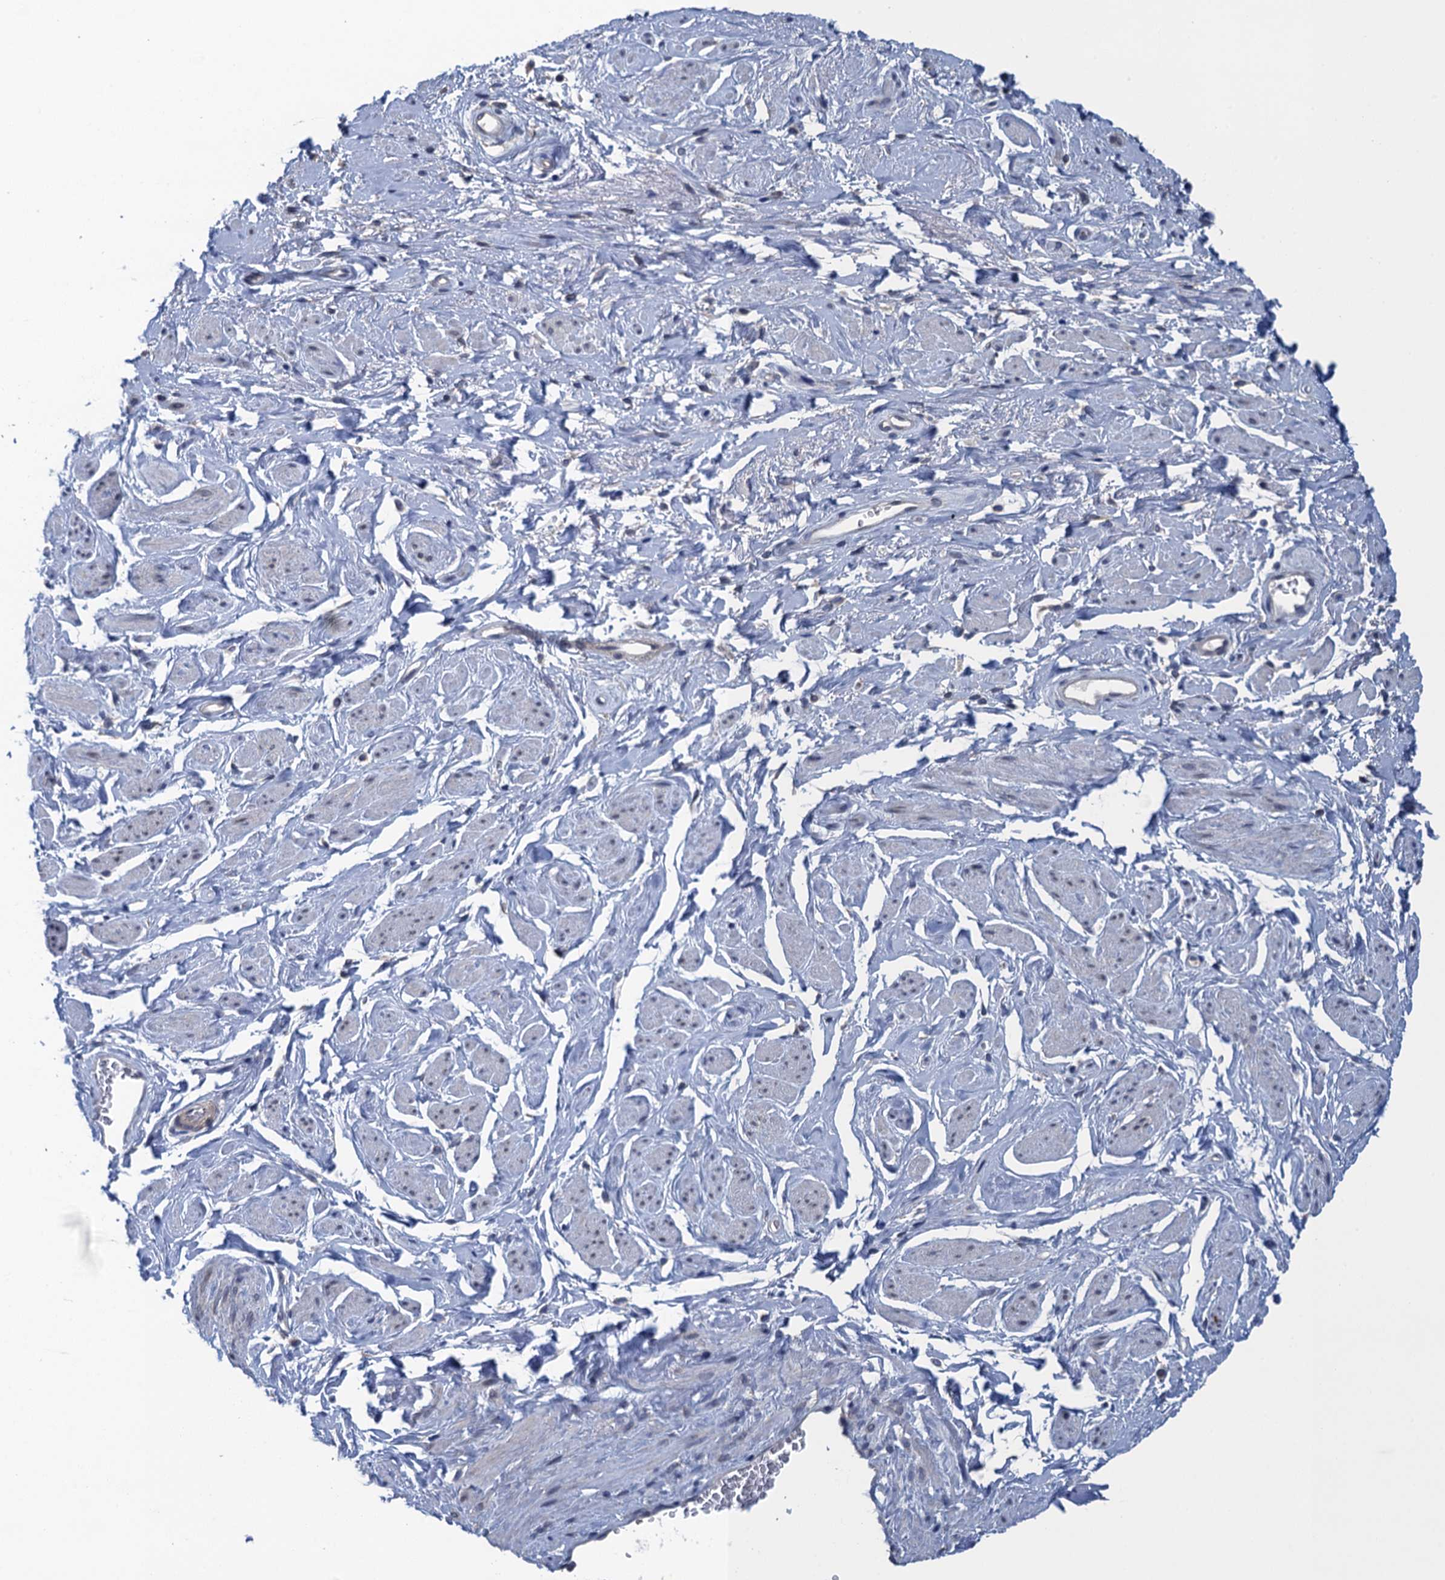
{"staining": {"intensity": "negative", "quantity": "none", "location": "none"}, "tissue": "adipose tissue", "cell_type": "Adipocytes", "image_type": "normal", "snomed": [{"axis": "morphology", "description": "Normal tissue, NOS"}, {"axis": "morphology", "description": "Adenocarcinoma, NOS"}, {"axis": "topography", "description": "Rectum"}, {"axis": "topography", "description": "Vagina"}, {"axis": "topography", "description": "Peripheral nerve tissue"}], "caption": "This is a micrograph of immunohistochemistry (IHC) staining of benign adipose tissue, which shows no expression in adipocytes.", "gene": "CTU2", "patient": {"sex": "female", "age": 71}}